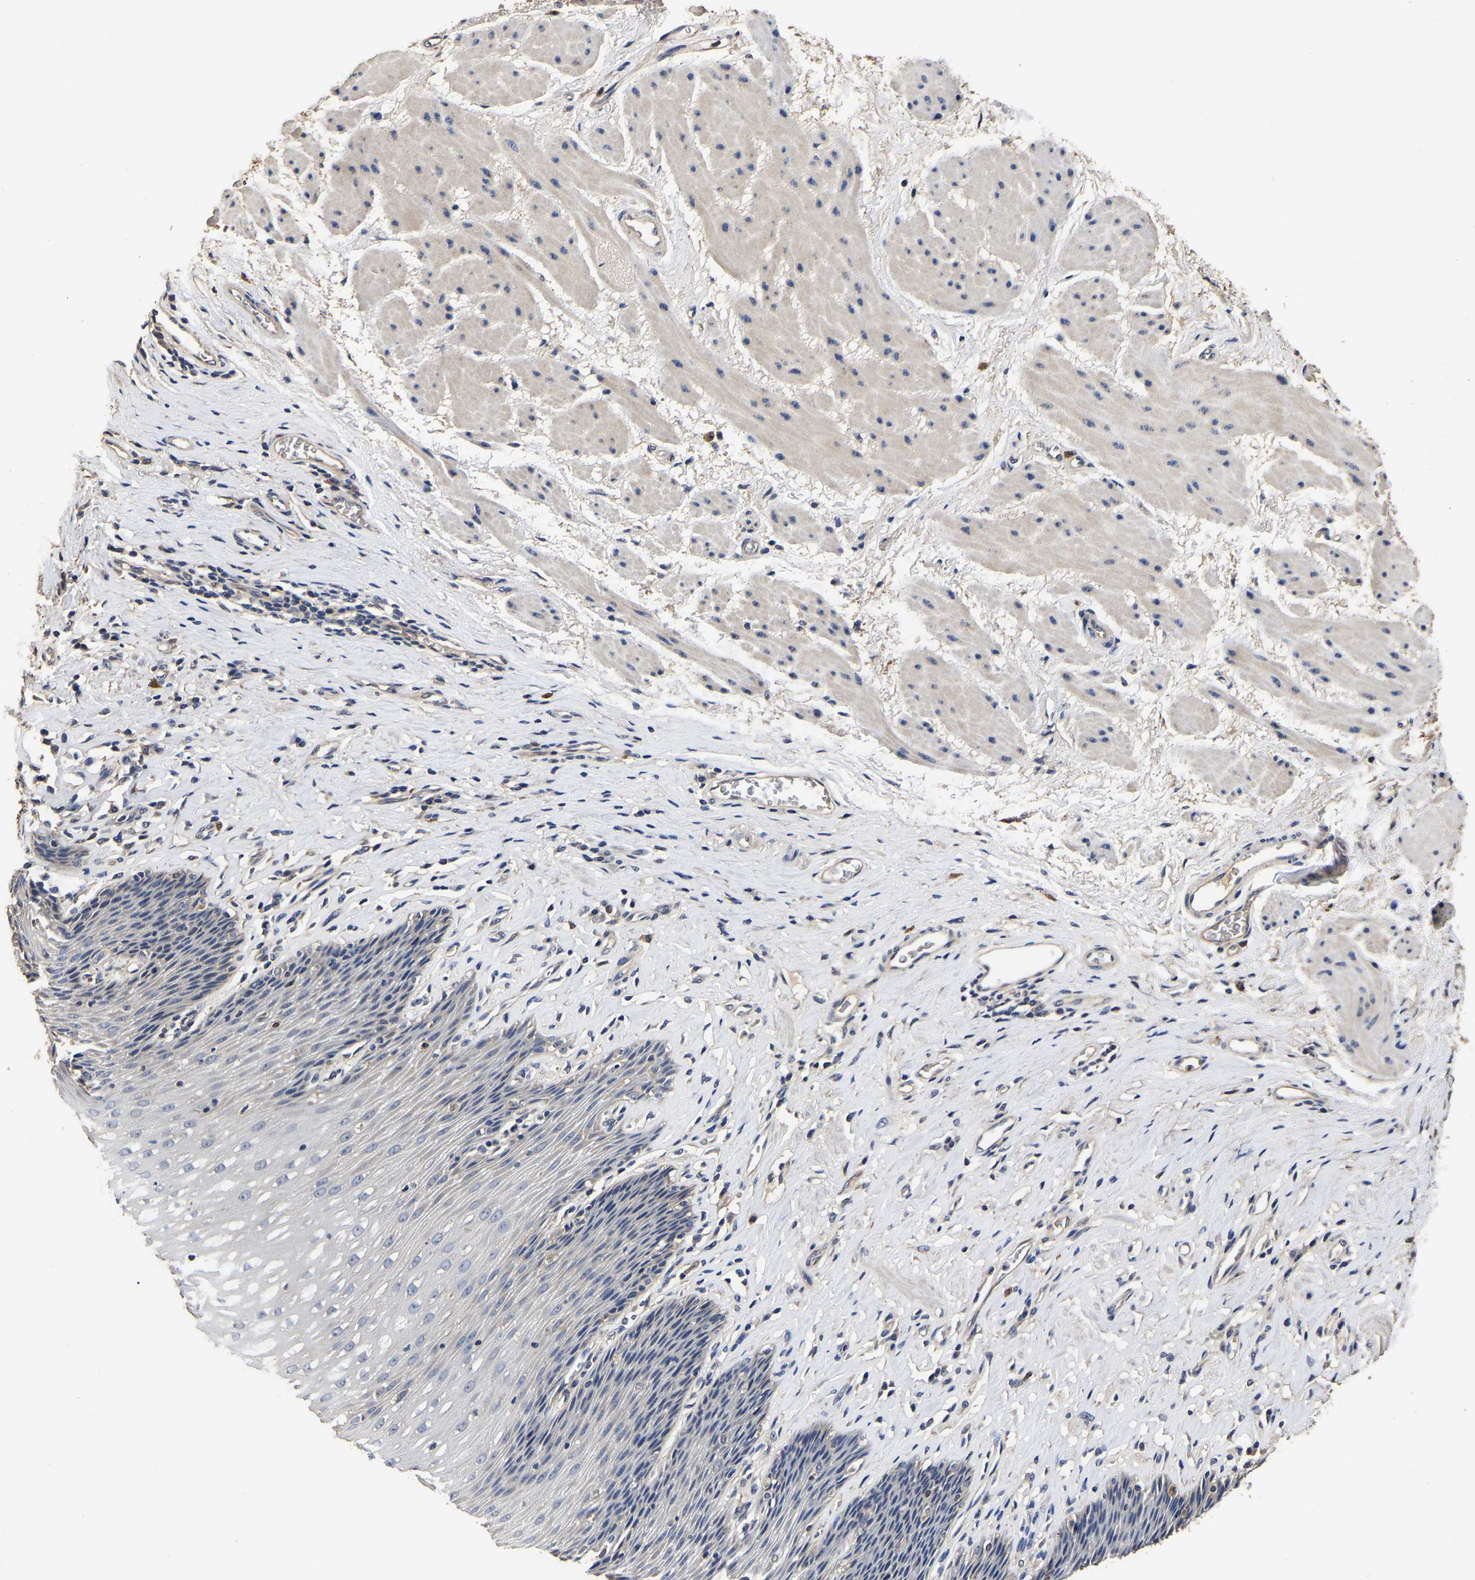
{"staining": {"intensity": "weak", "quantity": "<25%", "location": "cytoplasmic/membranous"}, "tissue": "esophagus", "cell_type": "Squamous epithelial cells", "image_type": "normal", "snomed": [{"axis": "morphology", "description": "Normal tissue, NOS"}, {"axis": "topography", "description": "Esophagus"}], "caption": "Immunohistochemistry photomicrograph of benign esophagus: human esophagus stained with DAB exhibits no significant protein positivity in squamous epithelial cells. (DAB (3,3'-diaminobenzidine) immunohistochemistry (IHC) with hematoxylin counter stain).", "gene": "STK32C", "patient": {"sex": "female", "age": 61}}